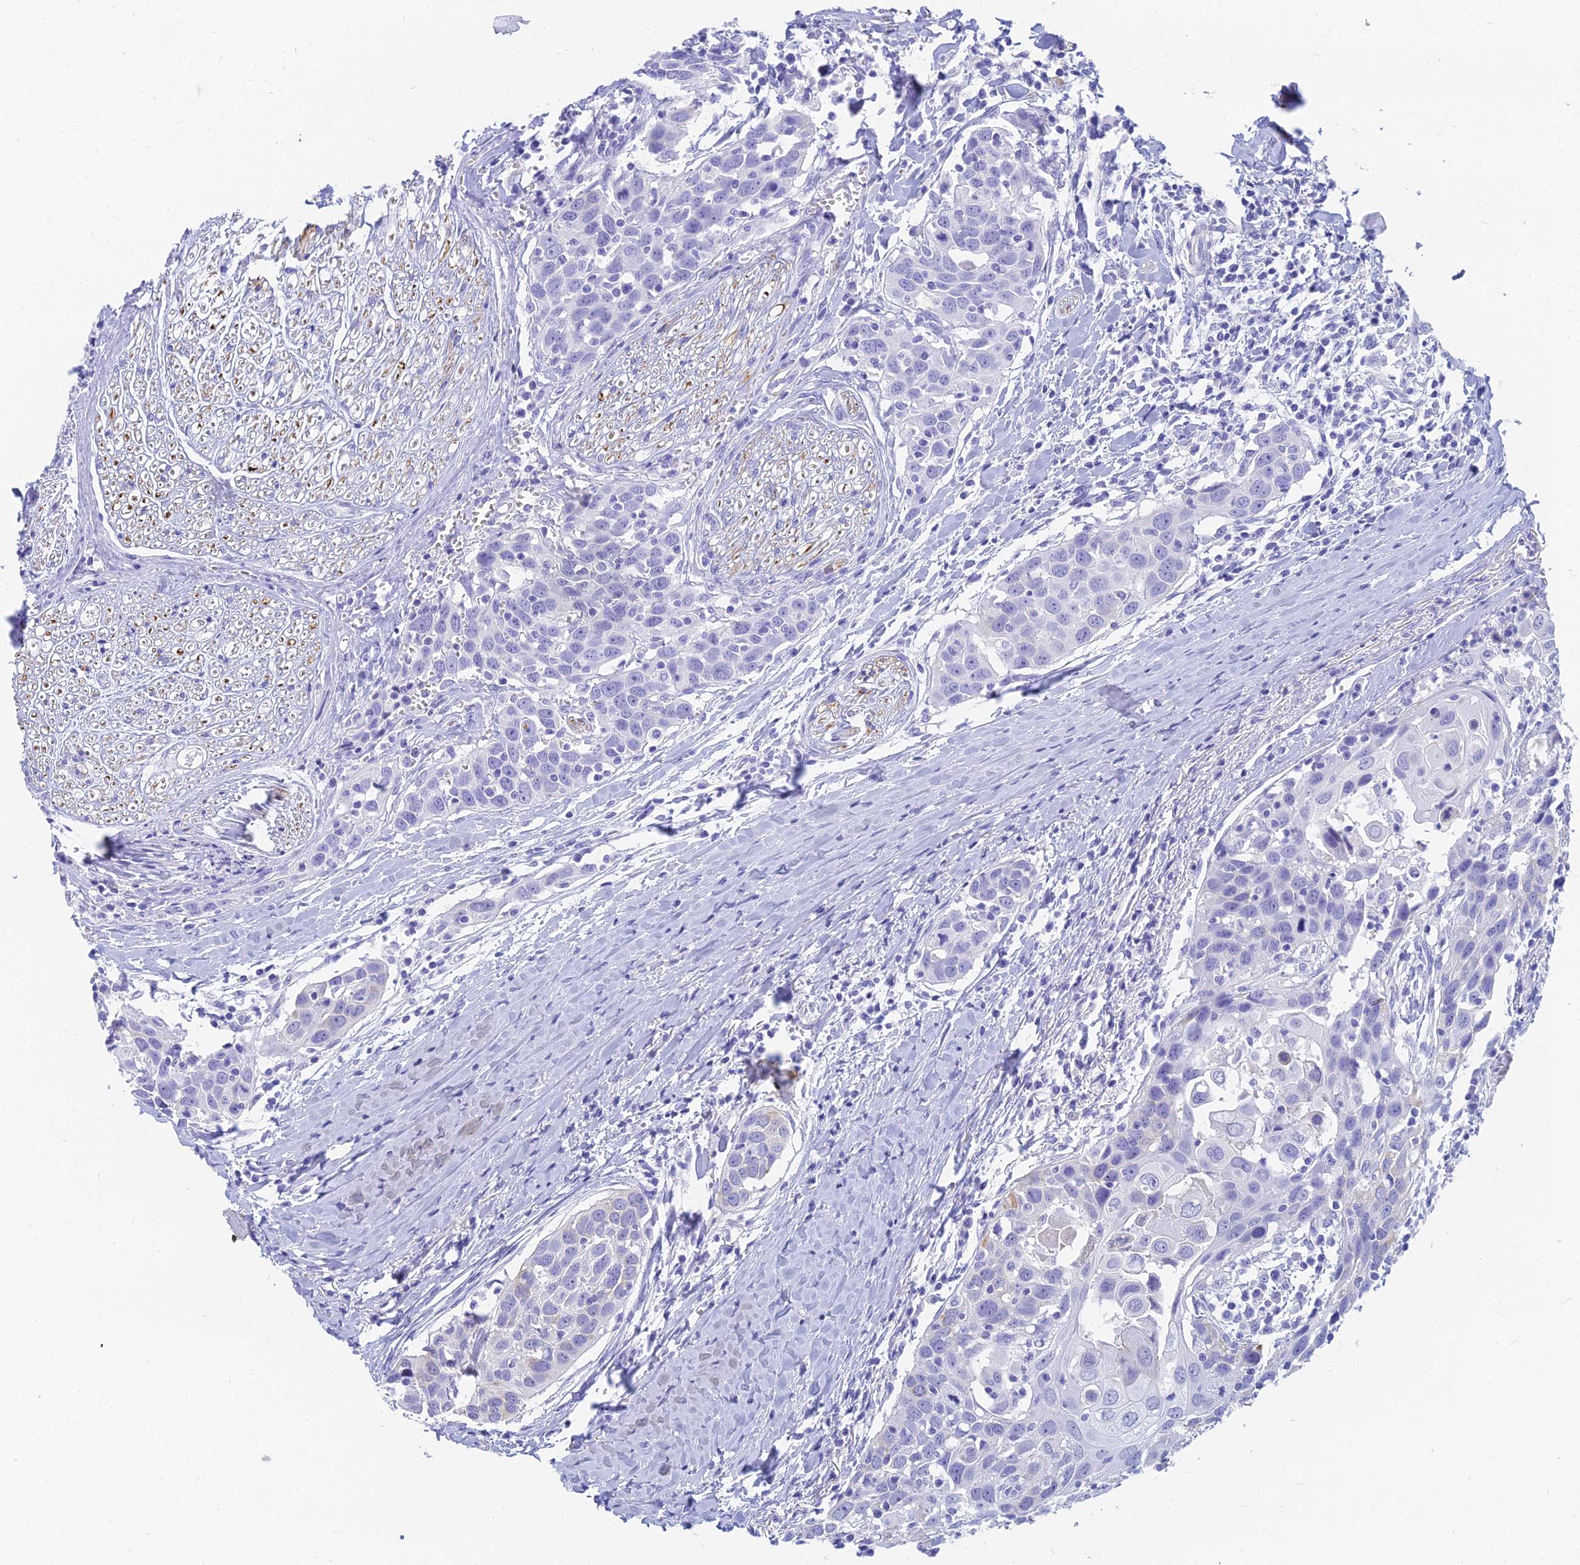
{"staining": {"intensity": "moderate", "quantity": "<25%", "location": "cytoplasmic/membranous"}, "tissue": "head and neck cancer", "cell_type": "Tumor cells", "image_type": "cancer", "snomed": [{"axis": "morphology", "description": "Squamous cell carcinoma, NOS"}, {"axis": "topography", "description": "Oral tissue"}, {"axis": "topography", "description": "Head-Neck"}], "caption": "Moderate cytoplasmic/membranous expression for a protein is identified in about <25% of tumor cells of head and neck cancer (squamous cell carcinoma) using IHC.", "gene": "SLC36A2", "patient": {"sex": "female", "age": 50}}